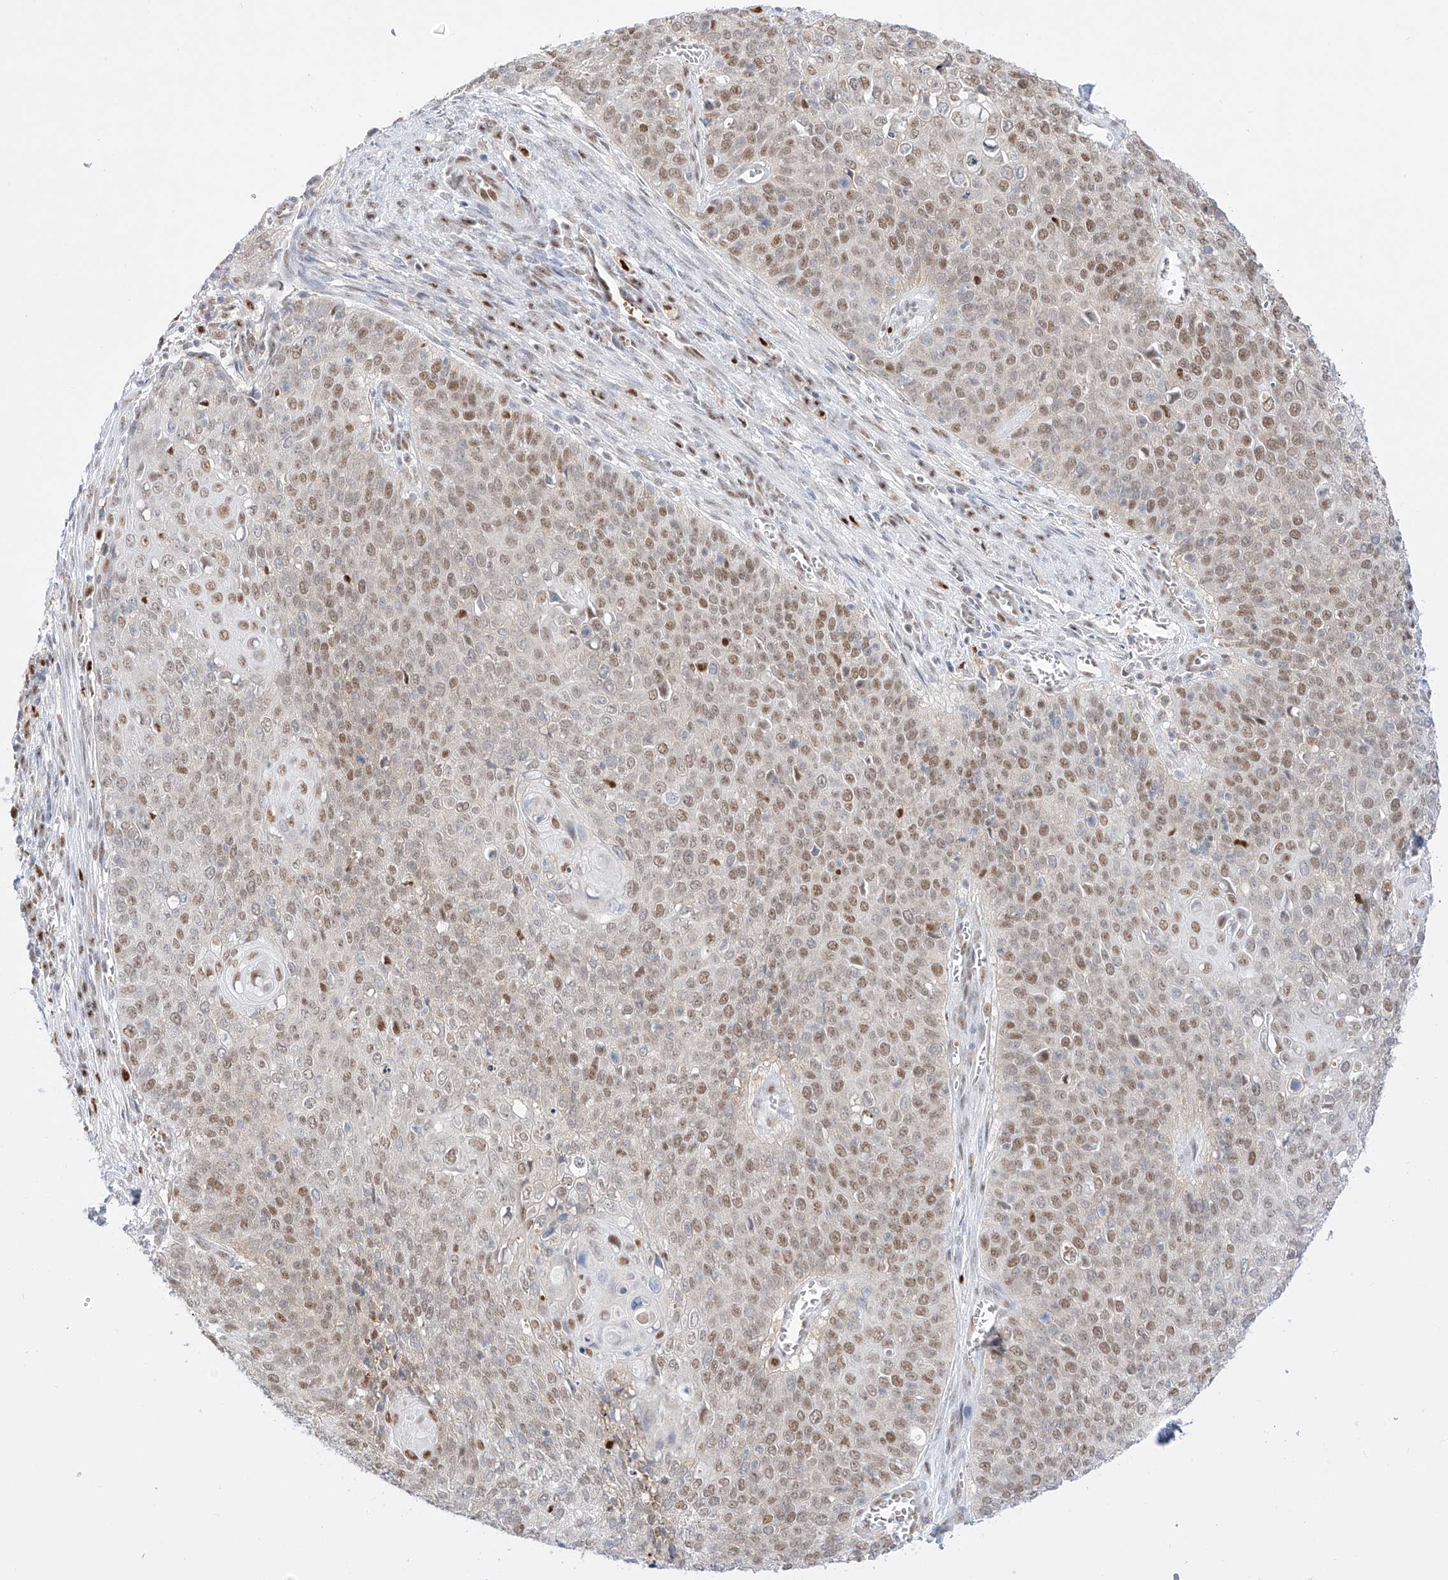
{"staining": {"intensity": "moderate", "quantity": ">75%", "location": "nuclear"}, "tissue": "cervical cancer", "cell_type": "Tumor cells", "image_type": "cancer", "snomed": [{"axis": "morphology", "description": "Squamous cell carcinoma, NOS"}, {"axis": "topography", "description": "Cervix"}], "caption": "DAB (3,3'-diaminobenzidine) immunohistochemical staining of cervical squamous cell carcinoma exhibits moderate nuclear protein expression in about >75% of tumor cells.", "gene": "APIP", "patient": {"sex": "female", "age": 39}}